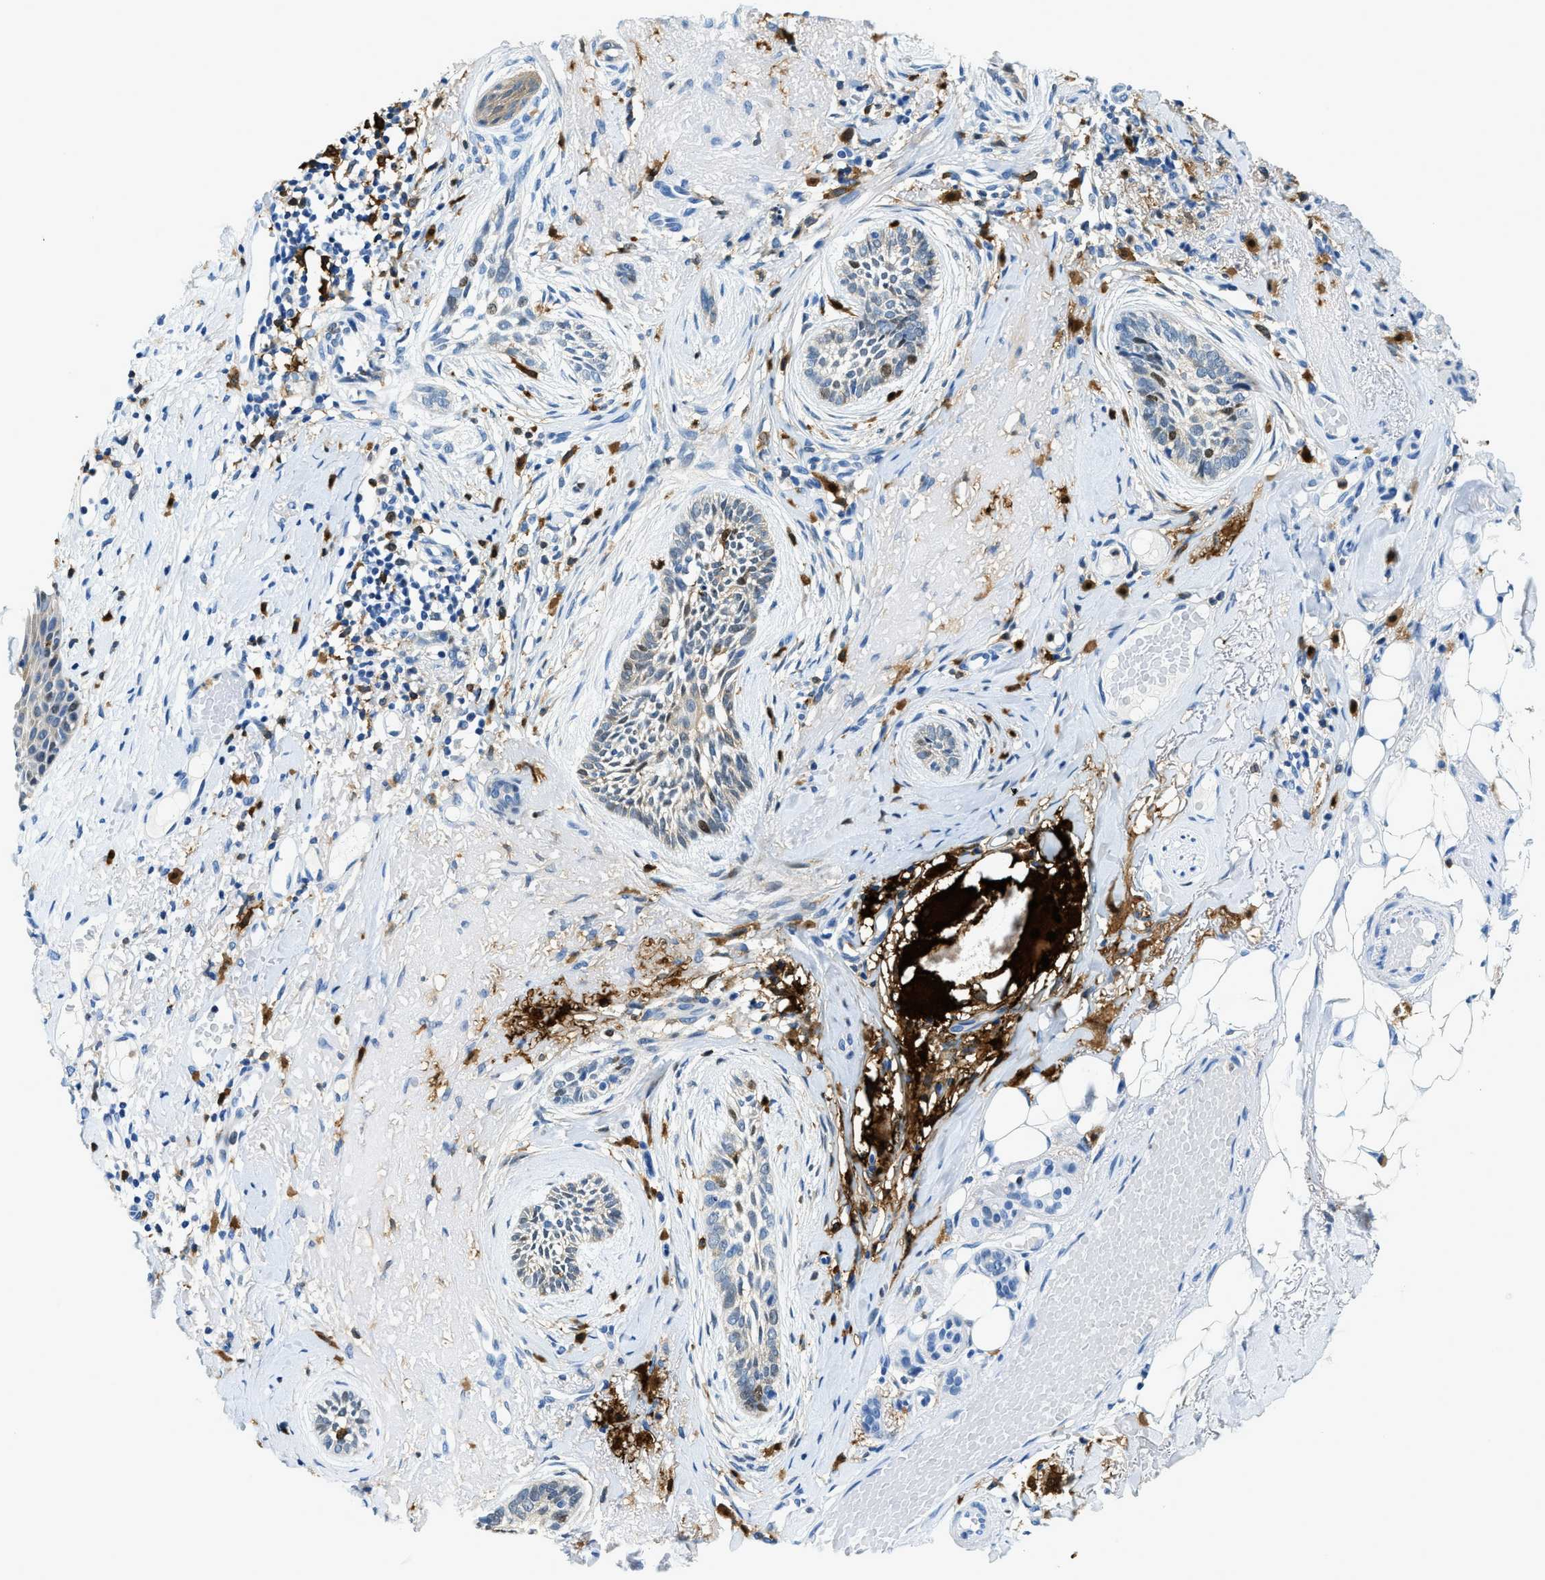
{"staining": {"intensity": "negative", "quantity": "none", "location": "none"}, "tissue": "skin cancer", "cell_type": "Tumor cells", "image_type": "cancer", "snomed": [{"axis": "morphology", "description": "Basal cell carcinoma"}, {"axis": "topography", "description": "Skin"}], "caption": "Skin basal cell carcinoma was stained to show a protein in brown. There is no significant positivity in tumor cells.", "gene": "CAPG", "patient": {"sex": "female", "age": 88}}